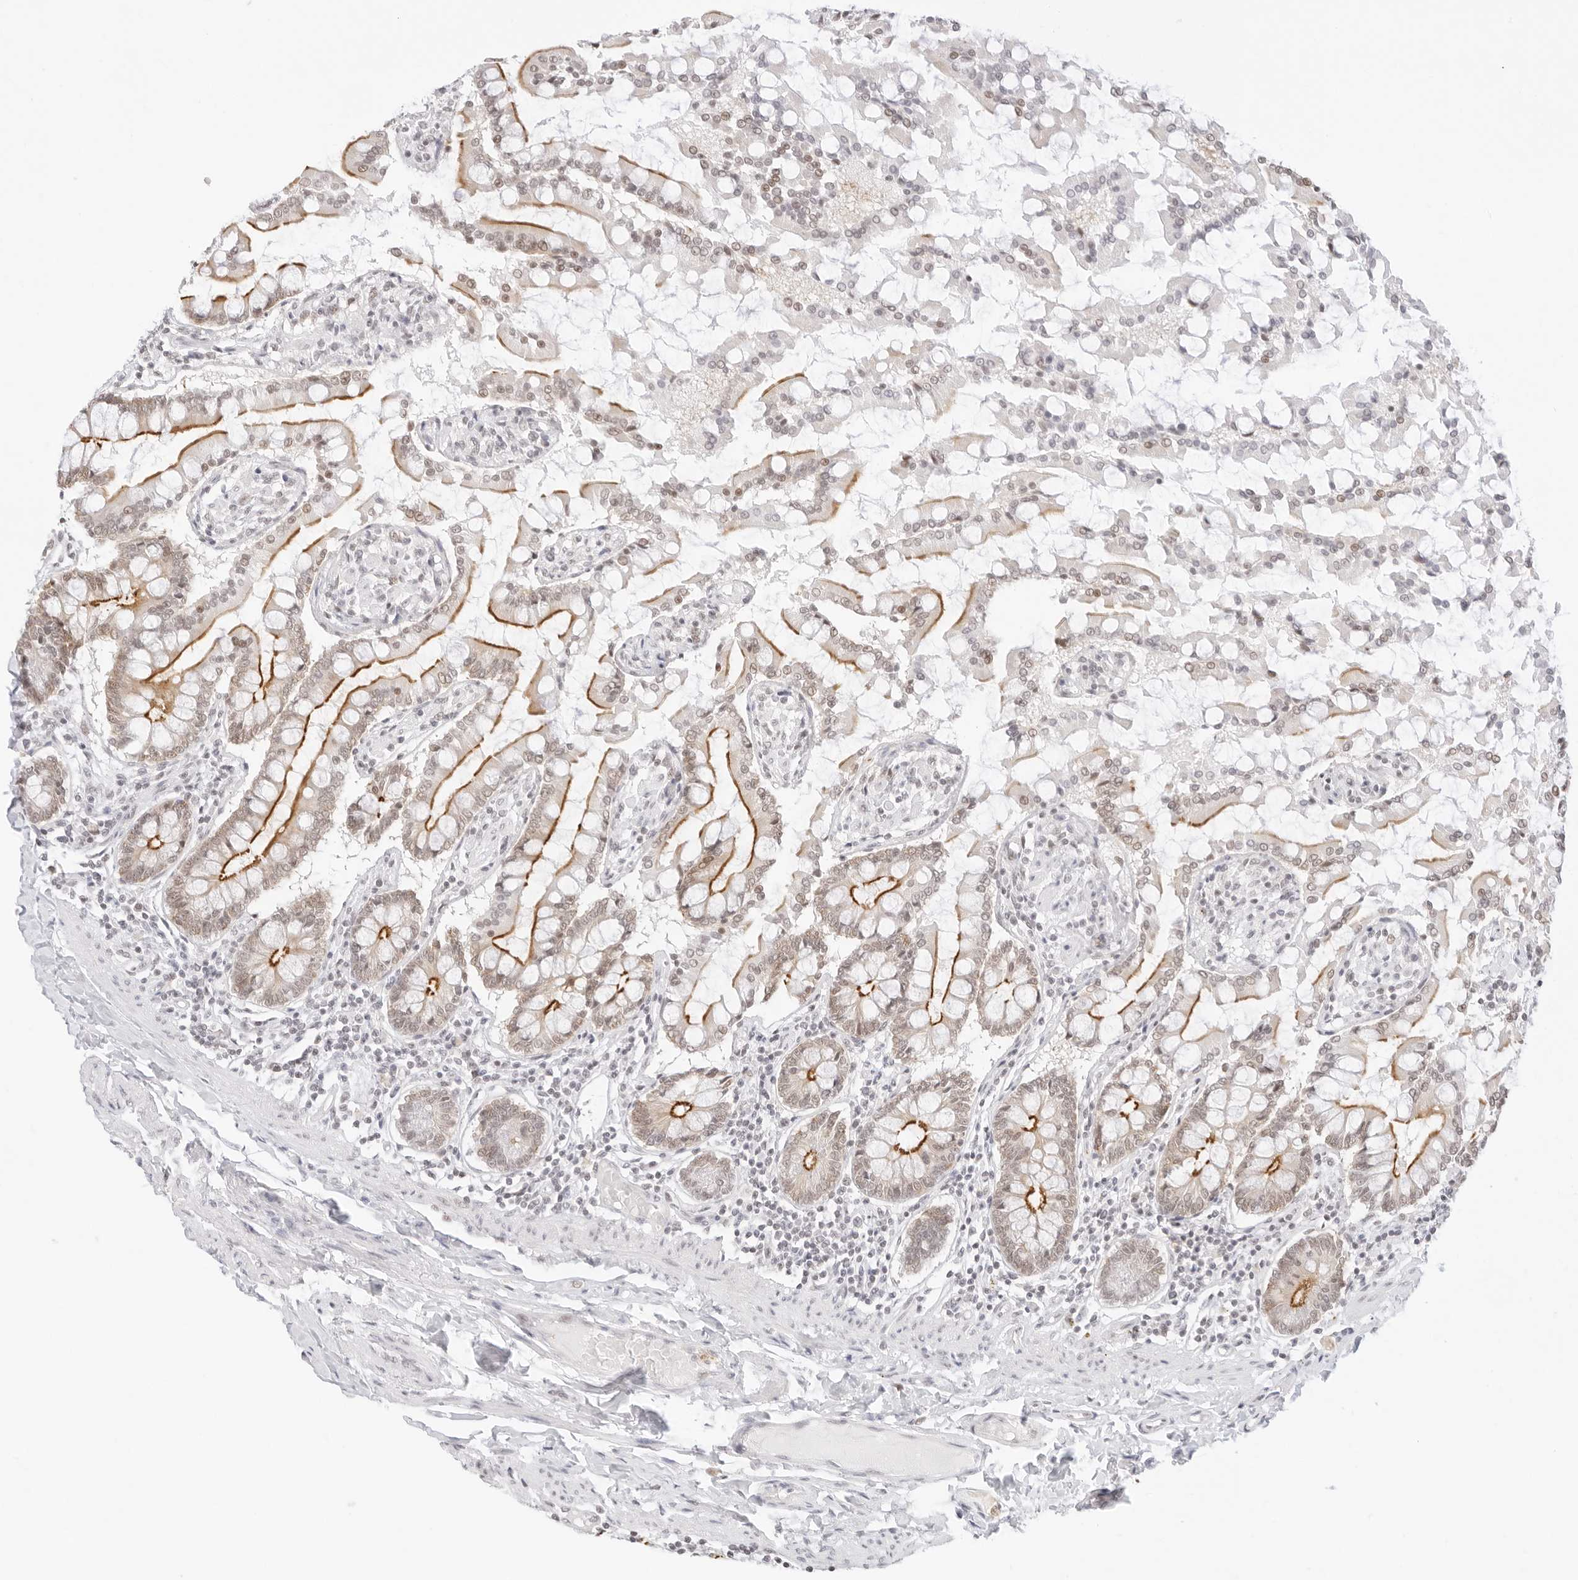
{"staining": {"intensity": "strong", "quantity": "25%-75%", "location": "cytoplasmic/membranous,nuclear"}, "tissue": "small intestine", "cell_type": "Glandular cells", "image_type": "normal", "snomed": [{"axis": "morphology", "description": "Normal tissue, NOS"}, {"axis": "topography", "description": "Small intestine"}], "caption": "Protein positivity by immunohistochemistry (IHC) exhibits strong cytoplasmic/membranous,nuclear staining in about 25%-75% of glandular cells in benign small intestine.", "gene": "GNAS", "patient": {"sex": "male", "age": 41}}